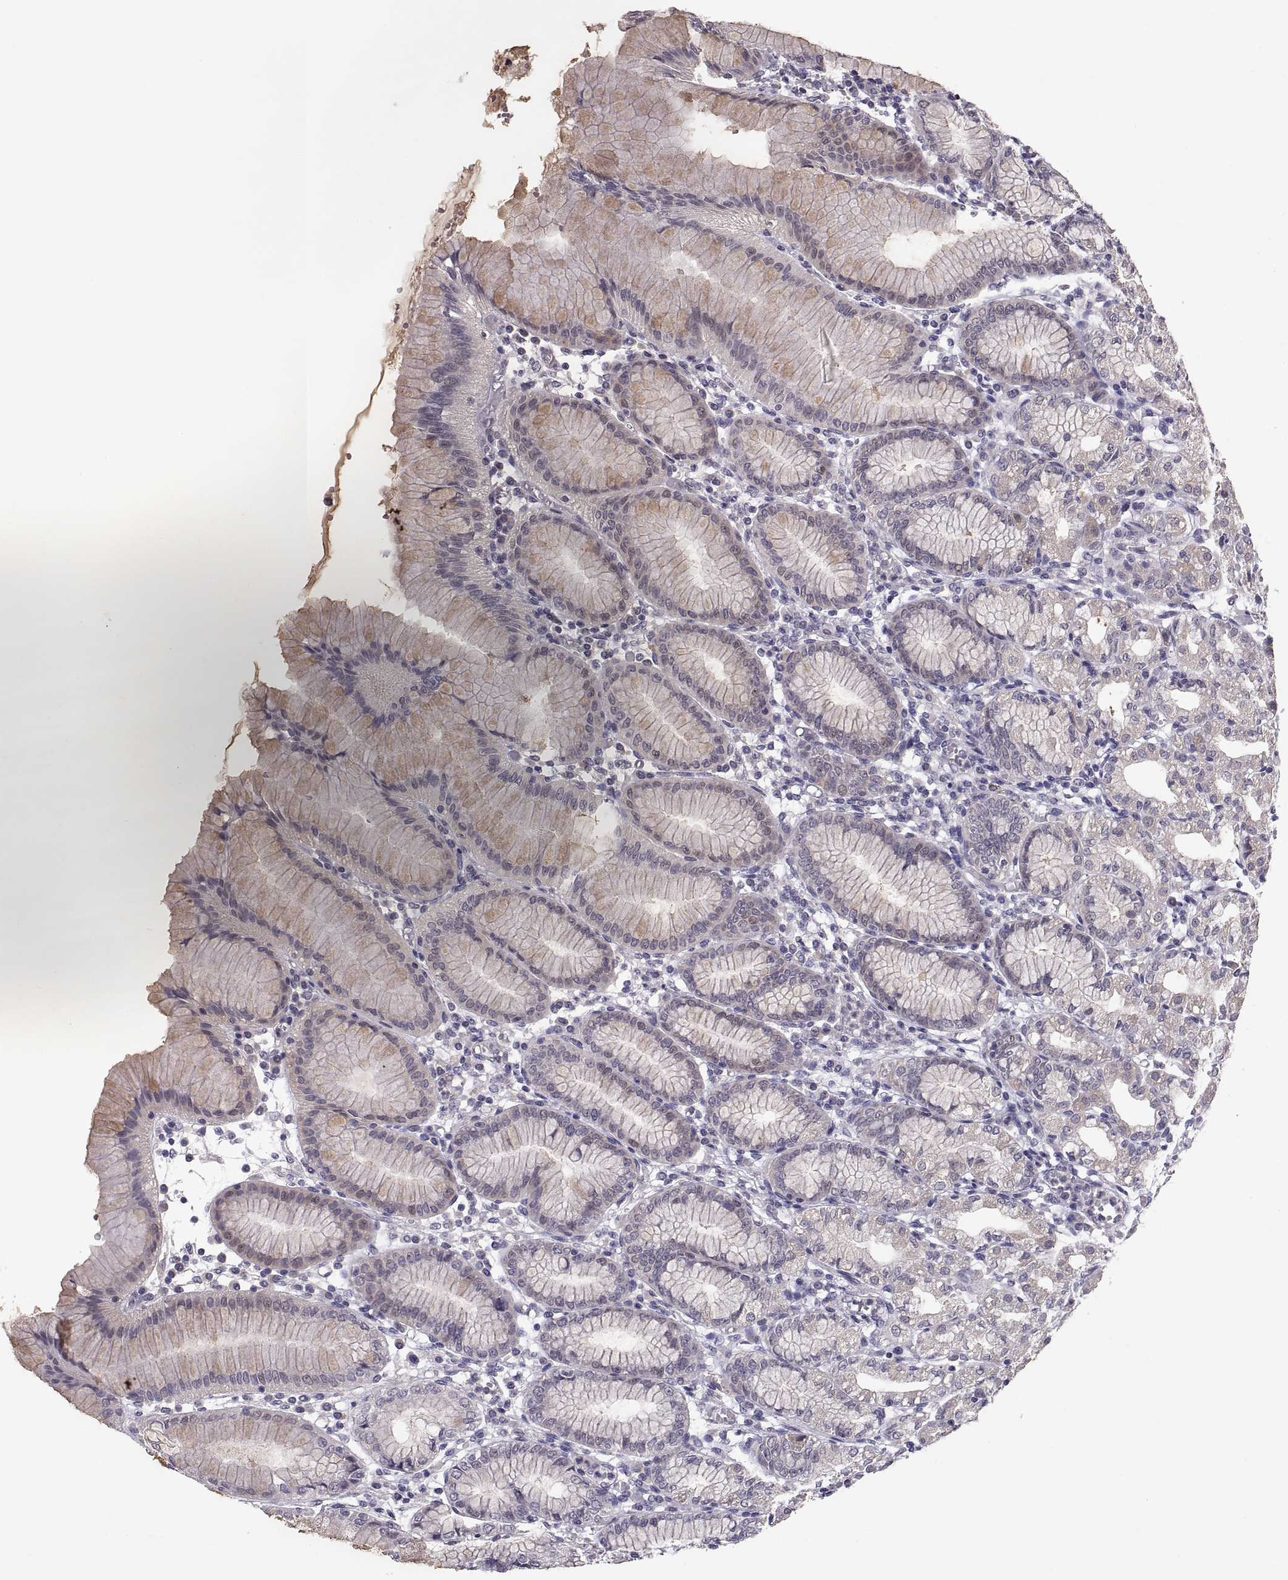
{"staining": {"intensity": "weak", "quantity": ">75%", "location": "cytoplasmic/membranous"}, "tissue": "stomach", "cell_type": "Glandular cells", "image_type": "normal", "snomed": [{"axis": "morphology", "description": "Normal tissue, NOS"}, {"axis": "topography", "description": "Skeletal muscle"}, {"axis": "topography", "description": "Stomach"}], "caption": "Weak cytoplasmic/membranous expression is appreciated in approximately >75% of glandular cells in unremarkable stomach. The staining was performed using DAB, with brown indicating positive protein expression. Nuclei are stained blue with hematoxylin.", "gene": "PAX2", "patient": {"sex": "female", "age": 57}}